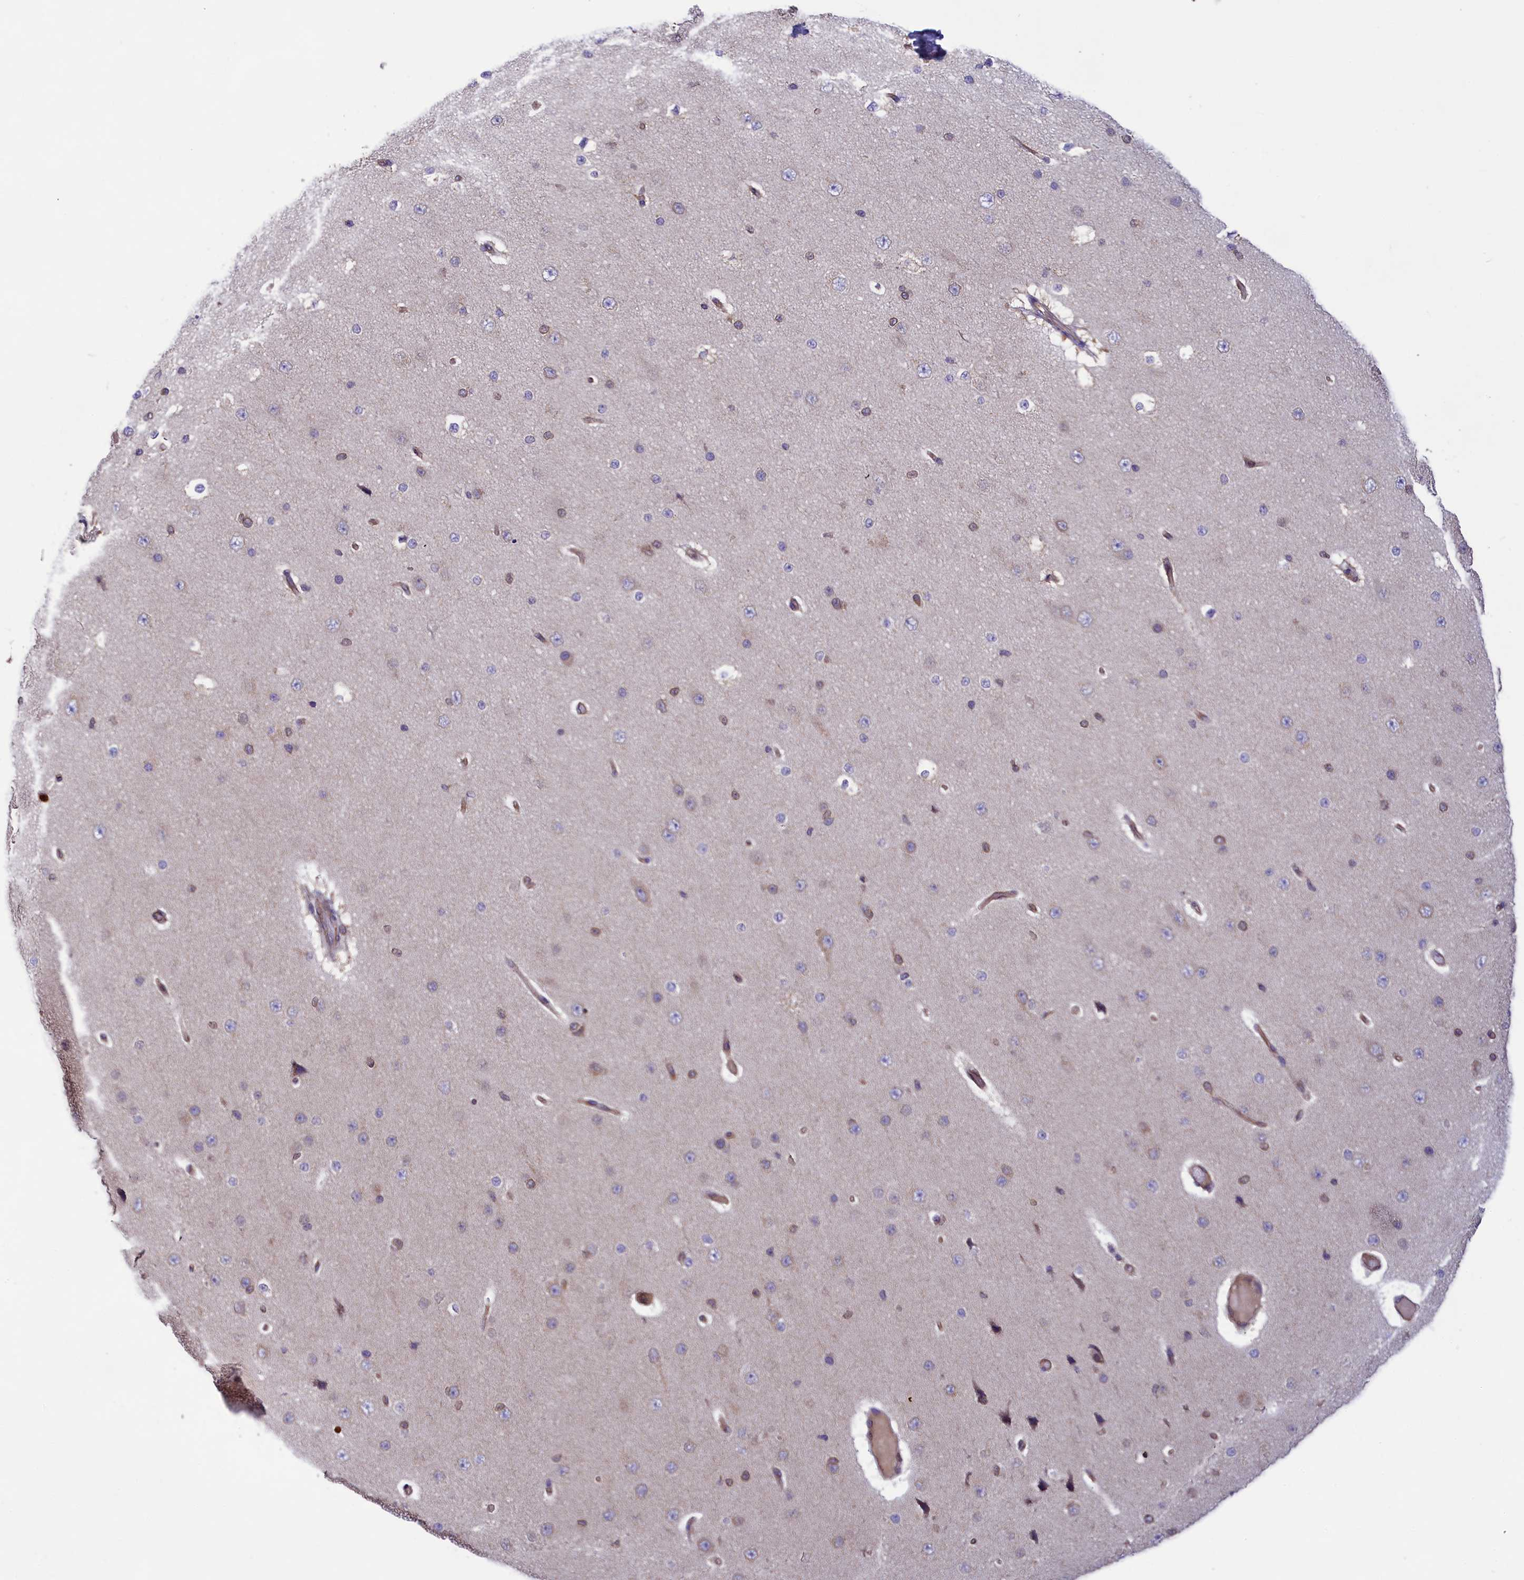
{"staining": {"intensity": "weak", "quantity": ">75%", "location": "cytoplasmic/membranous"}, "tissue": "cerebral cortex", "cell_type": "Endothelial cells", "image_type": "normal", "snomed": [{"axis": "morphology", "description": "Normal tissue, NOS"}, {"axis": "morphology", "description": "Developmental malformation"}, {"axis": "topography", "description": "Cerebral cortex"}], "caption": "The immunohistochemical stain labels weak cytoplasmic/membranous staining in endothelial cells of normal cerebral cortex. The protein is shown in brown color, while the nuclei are stained blue.", "gene": "PKHD1L1", "patient": {"sex": "female", "age": 30}}